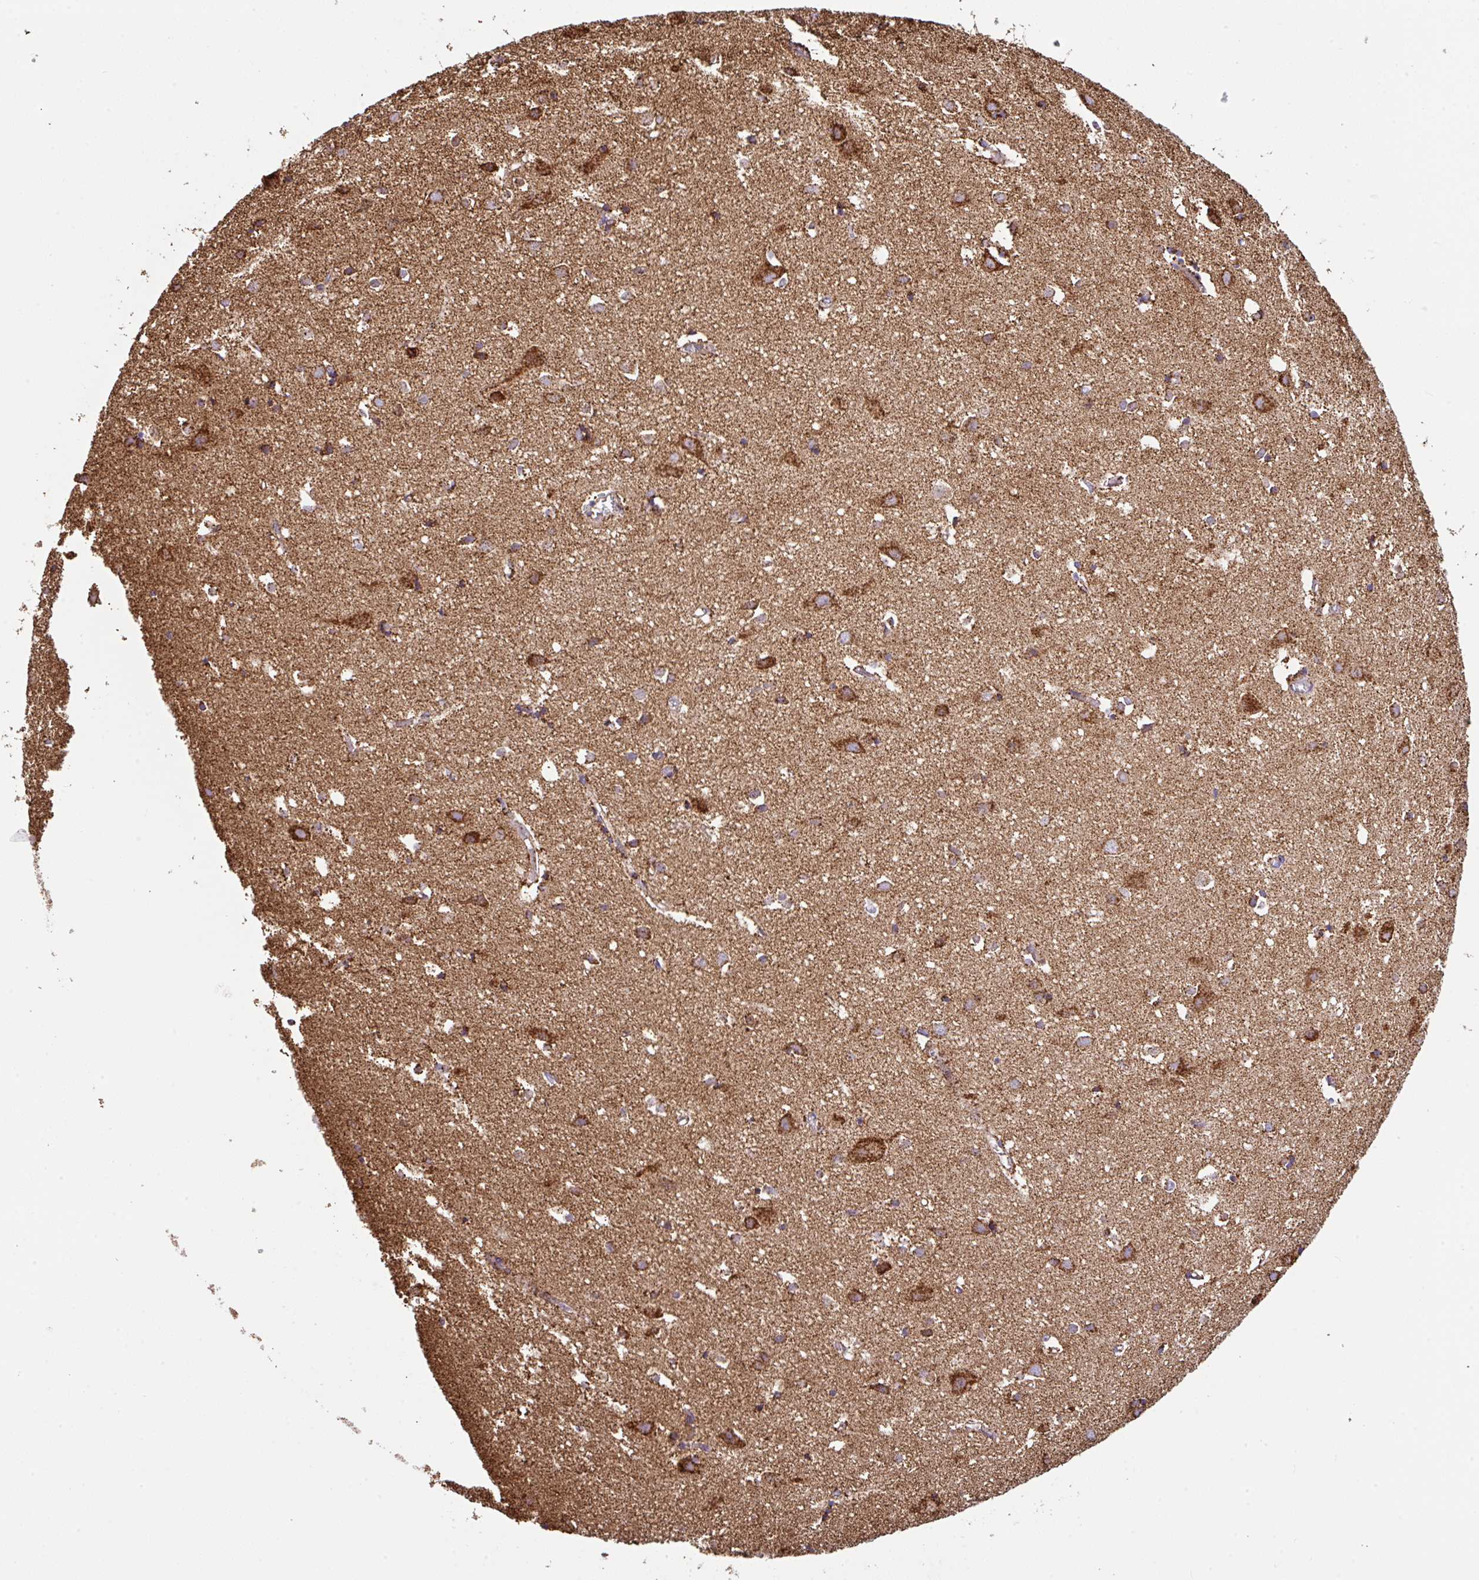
{"staining": {"intensity": "strong", "quantity": ">75%", "location": "cytoplasmic/membranous"}, "tissue": "cerebral cortex", "cell_type": "Endothelial cells", "image_type": "normal", "snomed": [{"axis": "morphology", "description": "Normal tissue, NOS"}, {"axis": "topography", "description": "Cerebral cortex"}], "caption": "This image exhibits IHC staining of unremarkable human cerebral cortex, with high strong cytoplasmic/membranous staining in approximately >75% of endothelial cells.", "gene": "ANKRD33B", "patient": {"sex": "male", "age": 70}}